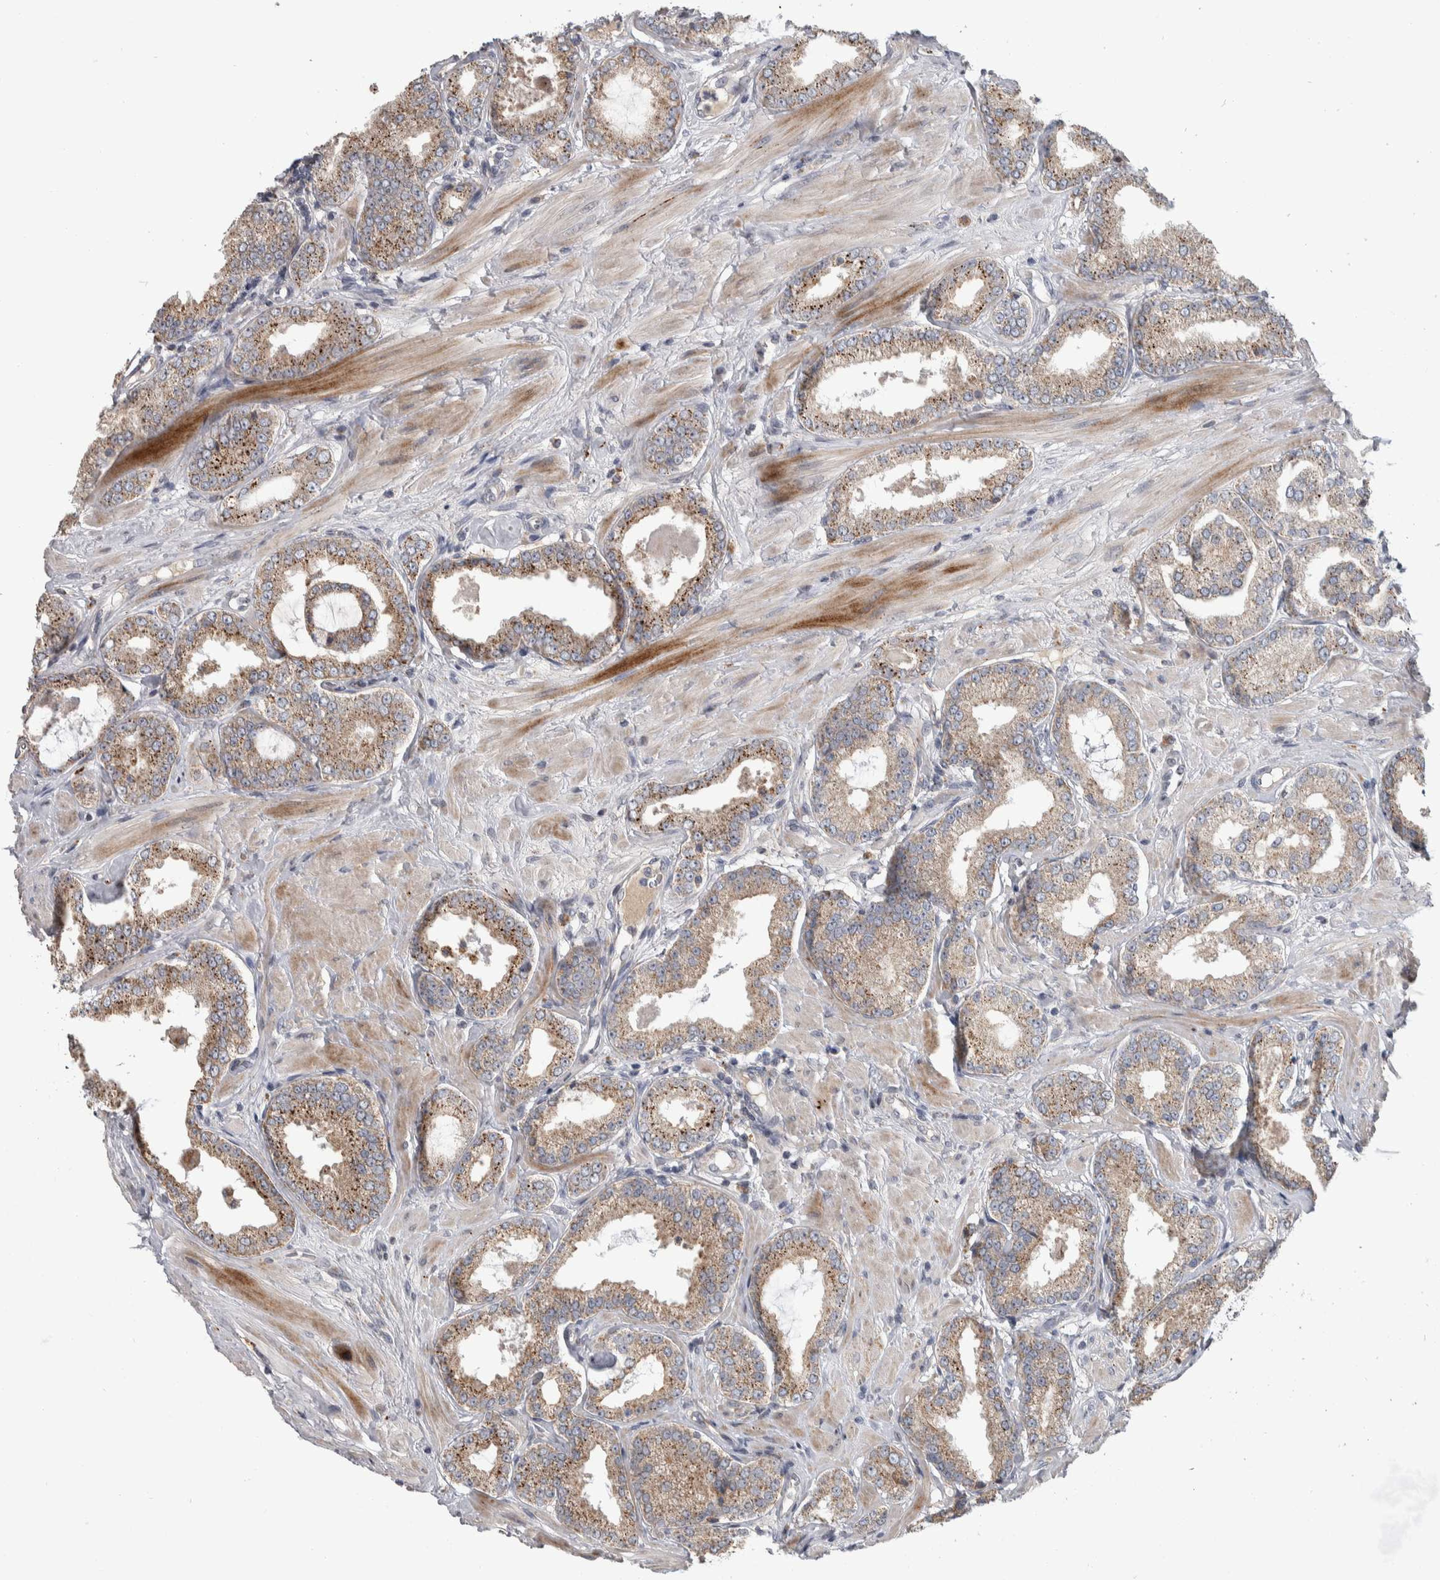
{"staining": {"intensity": "moderate", "quantity": ">75%", "location": "cytoplasmic/membranous"}, "tissue": "prostate cancer", "cell_type": "Tumor cells", "image_type": "cancer", "snomed": [{"axis": "morphology", "description": "Adenocarcinoma, Low grade"}, {"axis": "topography", "description": "Prostate"}], "caption": "Protein staining of prostate low-grade adenocarcinoma tissue reveals moderate cytoplasmic/membranous expression in about >75% of tumor cells. Using DAB (brown) and hematoxylin (blue) stains, captured at high magnification using brightfield microscopy.", "gene": "FAM83G", "patient": {"sex": "male", "age": 62}}